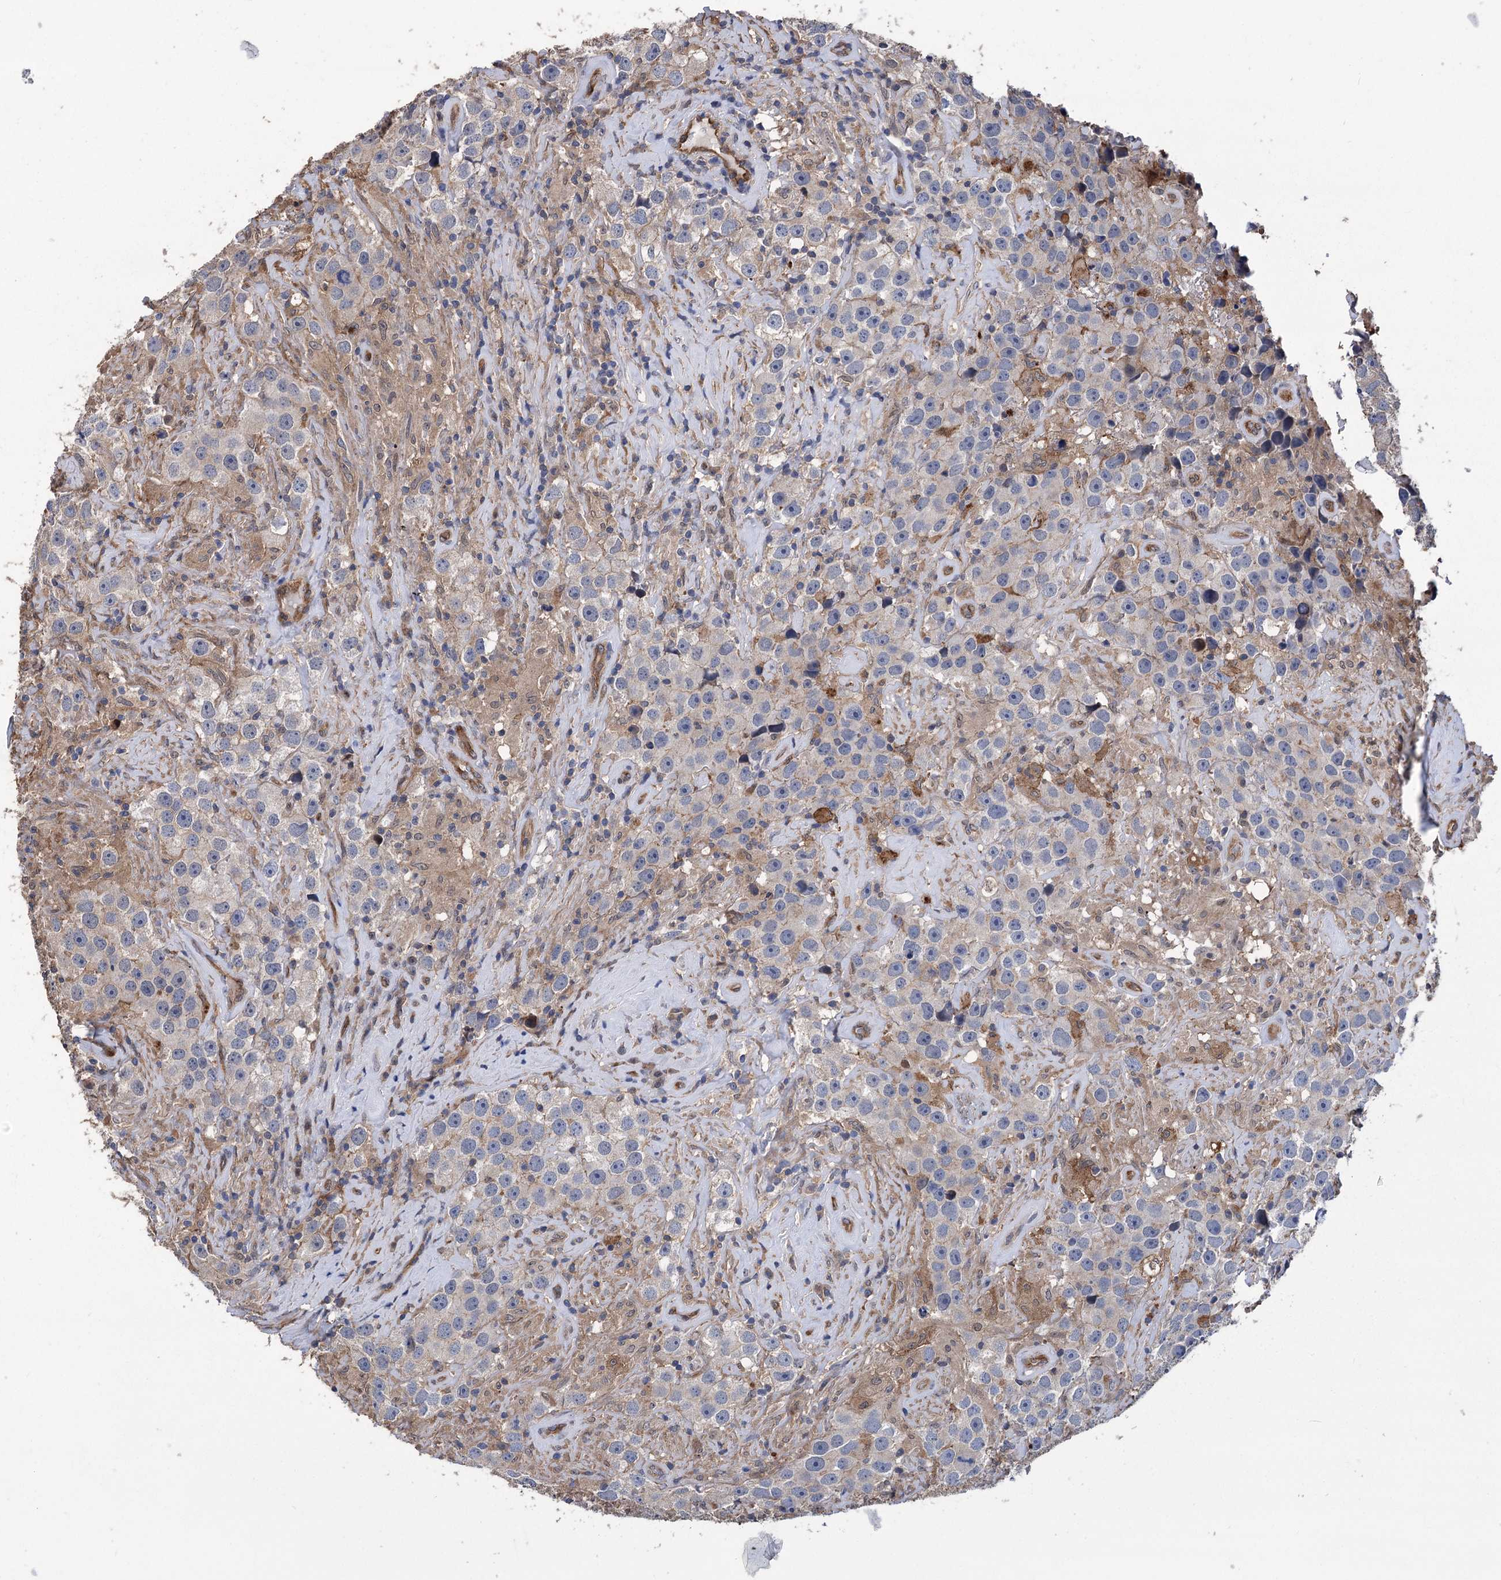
{"staining": {"intensity": "negative", "quantity": "none", "location": "none"}, "tissue": "testis cancer", "cell_type": "Tumor cells", "image_type": "cancer", "snomed": [{"axis": "morphology", "description": "Seminoma, NOS"}, {"axis": "topography", "description": "Testis"}], "caption": "Tumor cells show no significant protein expression in testis cancer (seminoma). Nuclei are stained in blue.", "gene": "DPP3", "patient": {"sex": "male", "age": 49}}